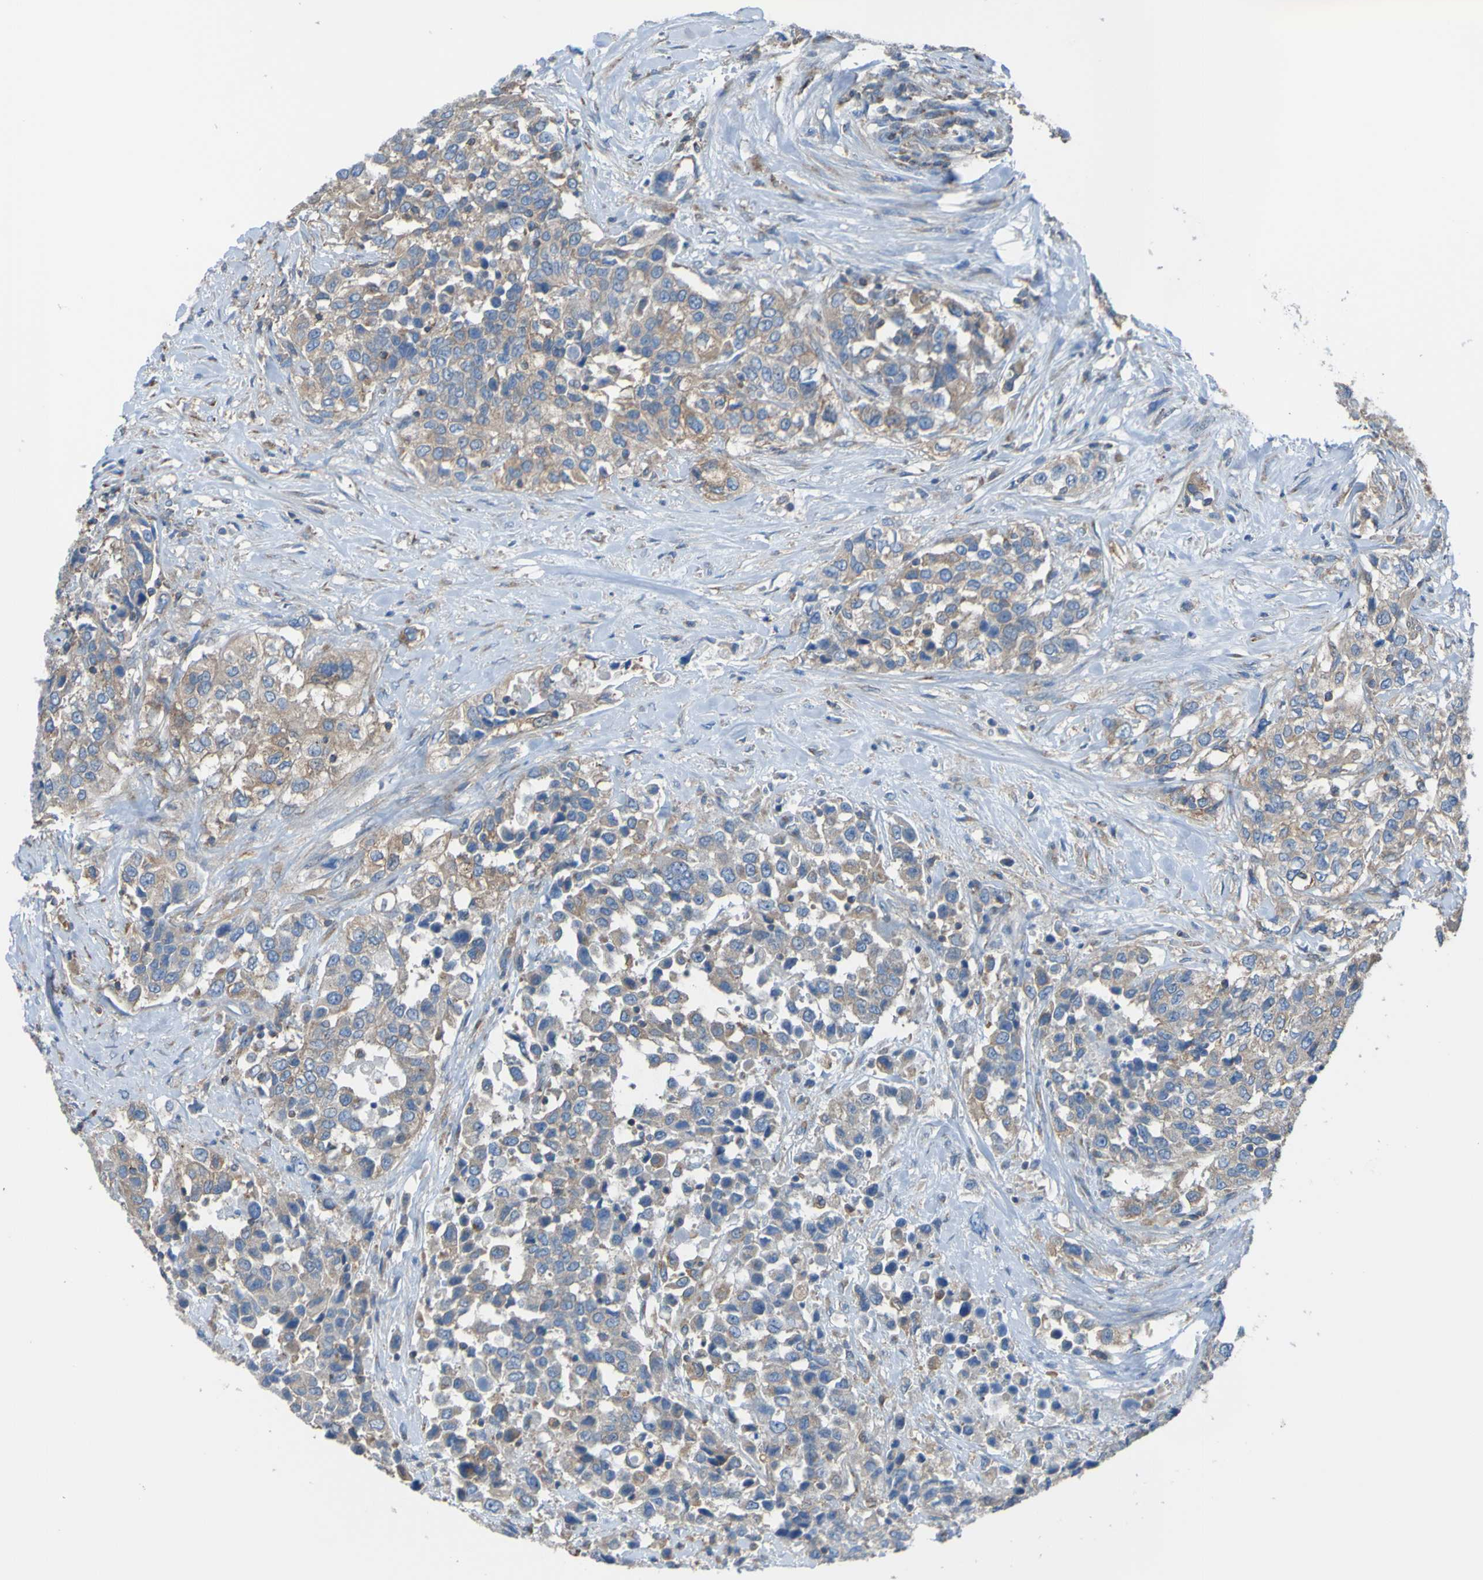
{"staining": {"intensity": "moderate", "quantity": ">75%", "location": "cytoplasmic/membranous"}, "tissue": "urothelial cancer", "cell_type": "Tumor cells", "image_type": "cancer", "snomed": [{"axis": "morphology", "description": "Urothelial carcinoma, High grade"}, {"axis": "topography", "description": "Urinary bladder"}], "caption": "A brown stain shows moderate cytoplasmic/membranous expression of a protein in urothelial cancer tumor cells.", "gene": "MINAR1", "patient": {"sex": "female", "age": 80}}